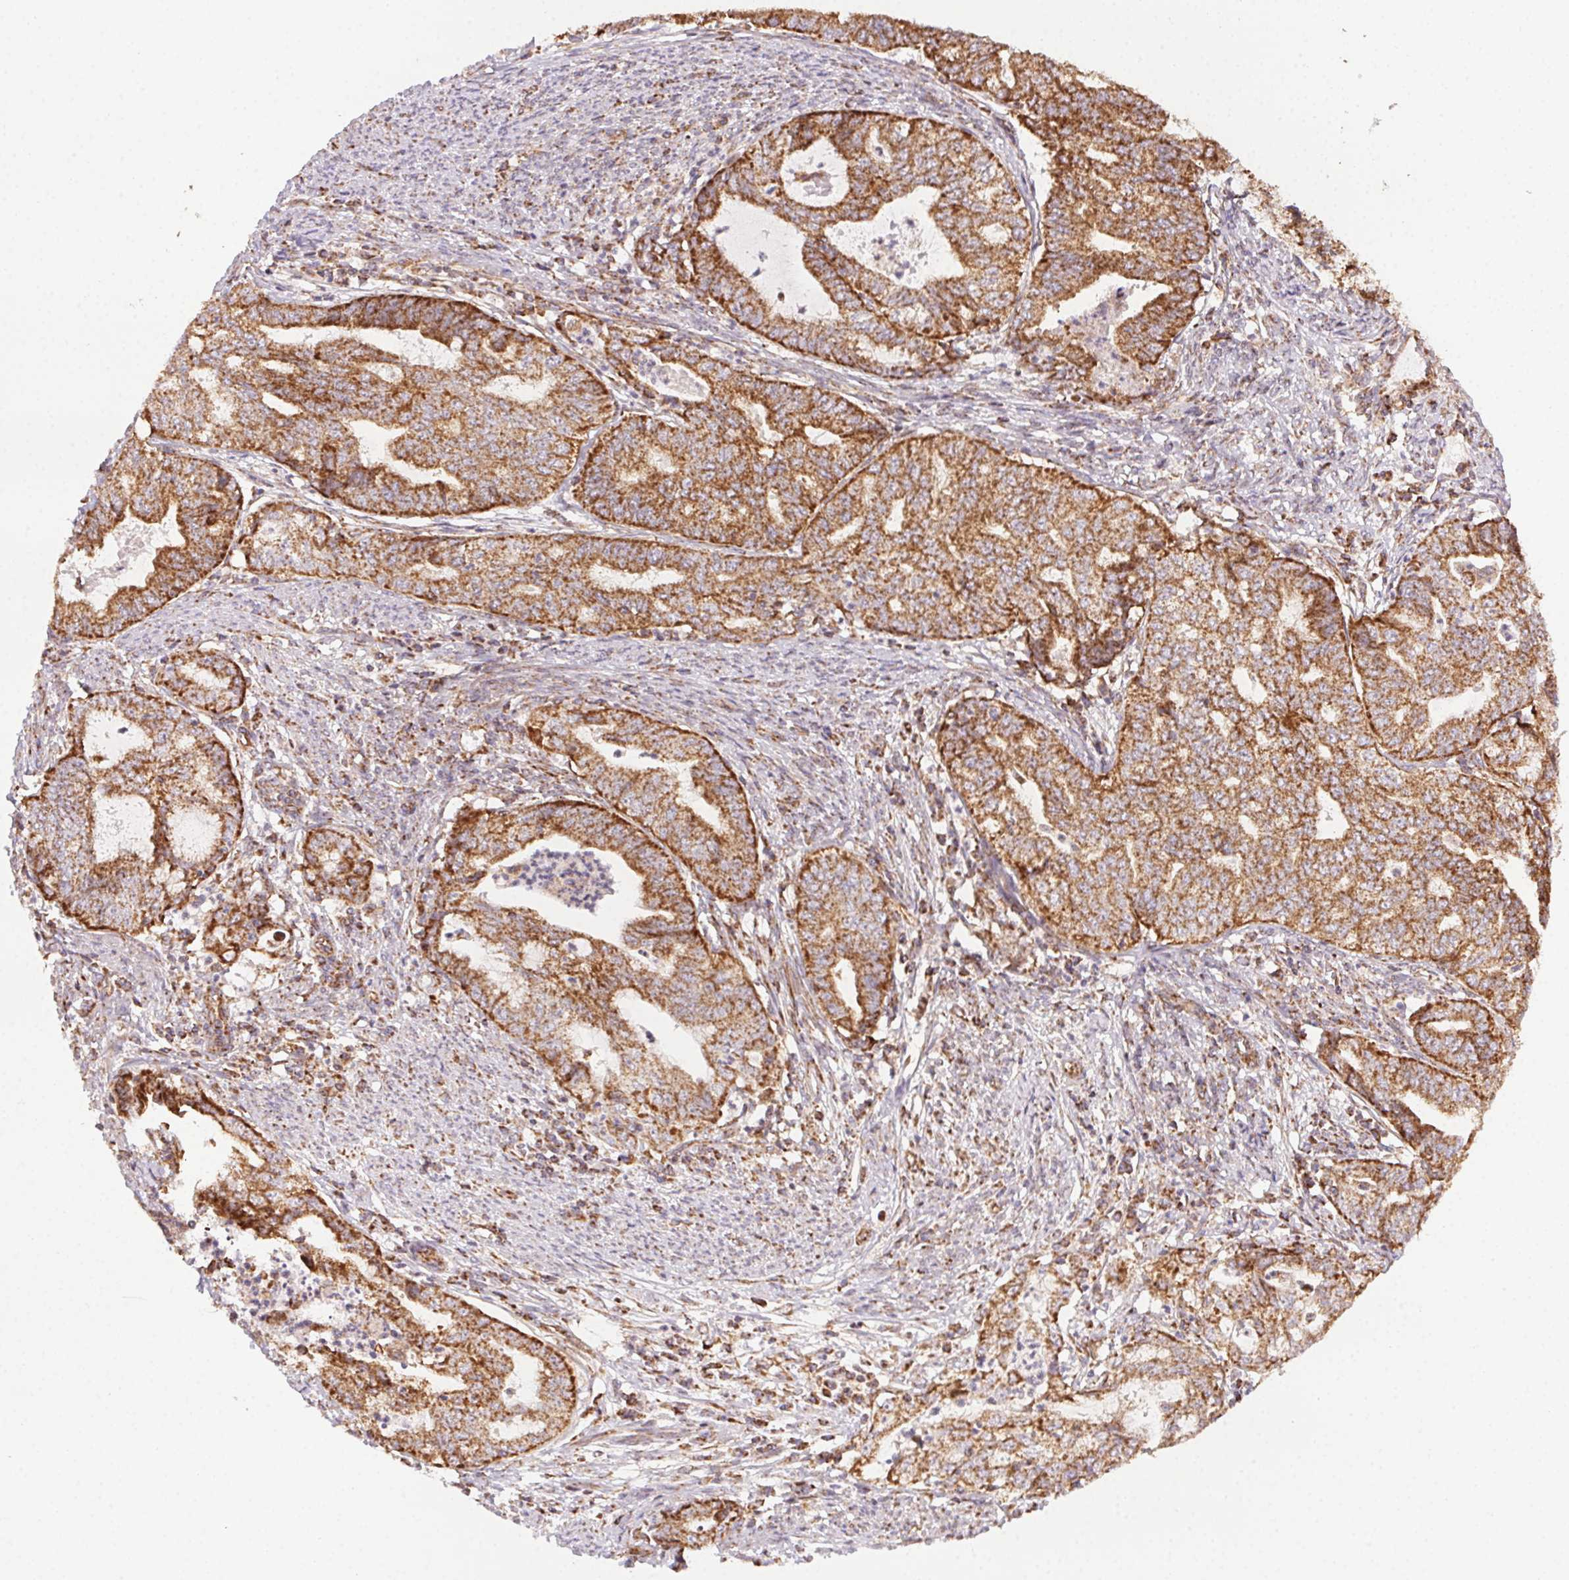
{"staining": {"intensity": "strong", "quantity": ">75%", "location": "cytoplasmic/membranous"}, "tissue": "endometrial cancer", "cell_type": "Tumor cells", "image_type": "cancer", "snomed": [{"axis": "morphology", "description": "Adenocarcinoma, NOS"}, {"axis": "topography", "description": "Endometrium"}], "caption": "About >75% of tumor cells in endometrial adenocarcinoma display strong cytoplasmic/membranous protein positivity as visualized by brown immunohistochemical staining.", "gene": "CLPB", "patient": {"sex": "female", "age": 79}}